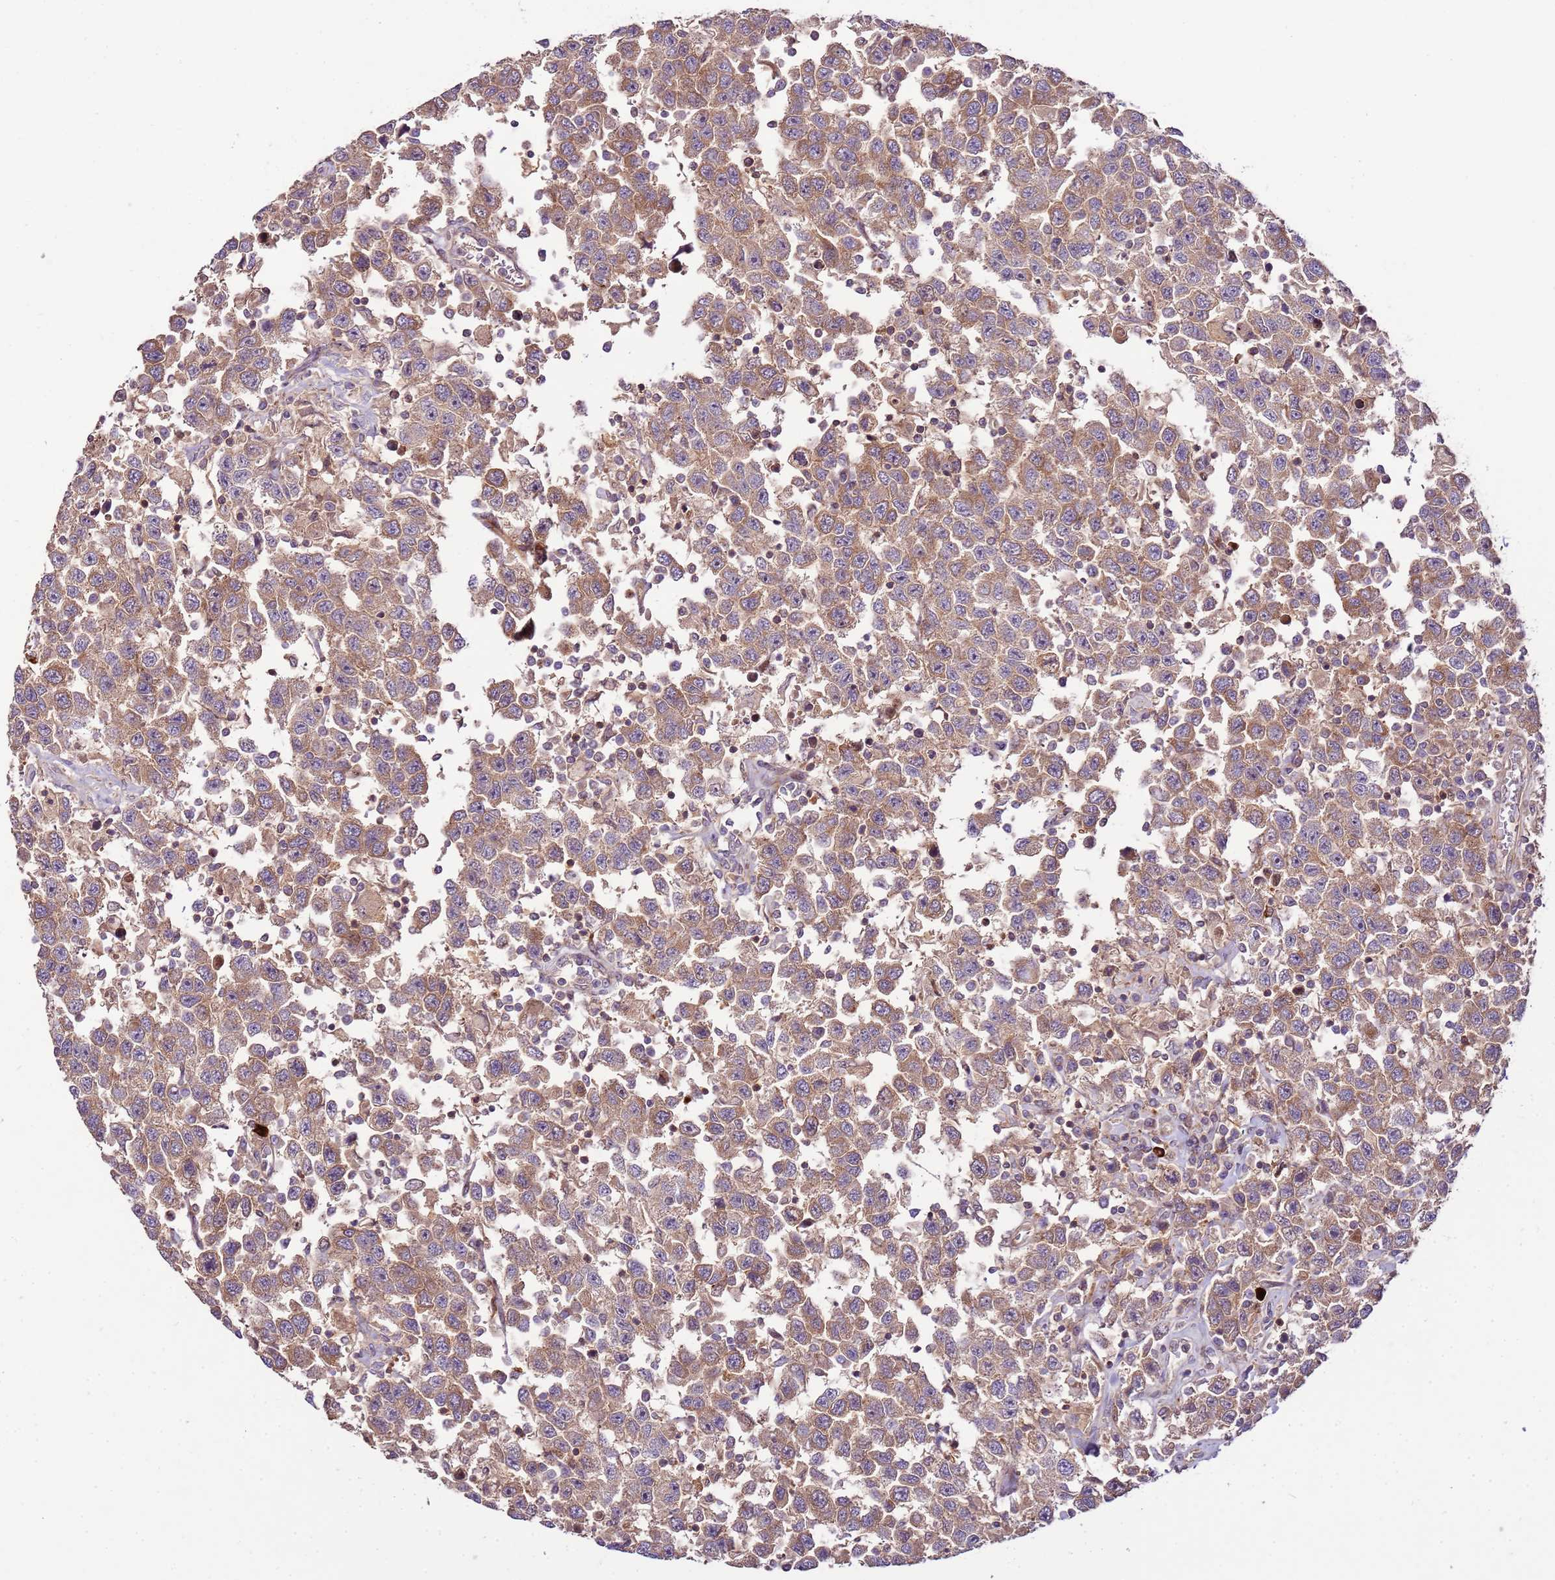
{"staining": {"intensity": "moderate", "quantity": ">75%", "location": "cytoplasmic/membranous"}, "tissue": "testis cancer", "cell_type": "Tumor cells", "image_type": "cancer", "snomed": [{"axis": "morphology", "description": "Seminoma, NOS"}, {"axis": "topography", "description": "Testis"}], "caption": "About >75% of tumor cells in human seminoma (testis) display moderate cytoplasmic/membranous protein expression as visualized by brown immunohistochemical staining.", "gene": "ZNF624", "patient": {"sex": "male", "age": 41}}